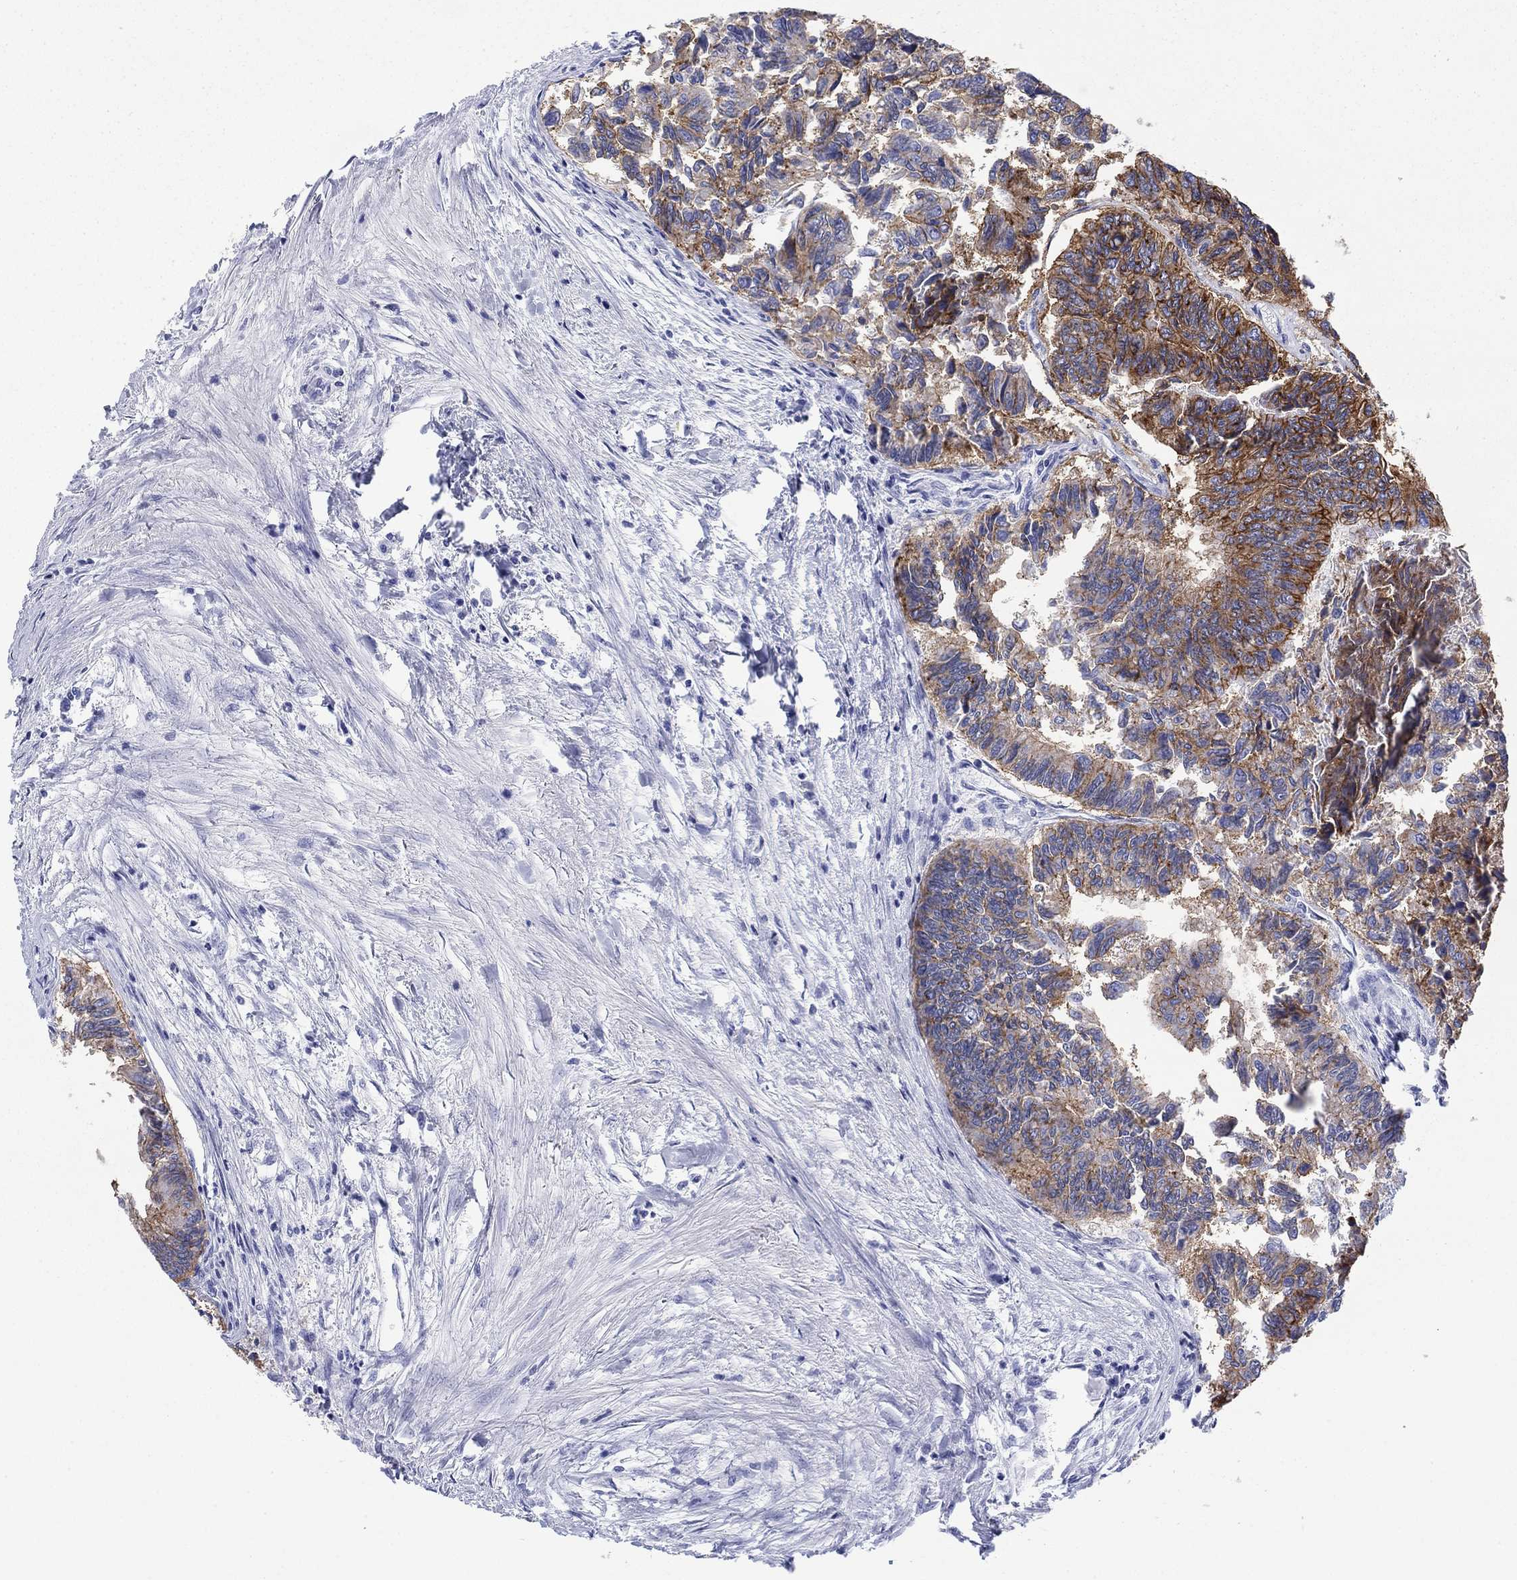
{"staining": {"intensity": "strong", "quantity": "<25%", "location": "cytoplasmic/membranous"}, "tissue": "colorectal cancer", "cell_type": "Tumor cells", "image_type": "cancer", "snomed": [{"axis": "morphology", "description": "Adenocarcinoma, NOS"}, {"axis": "topography", "description": "Colon"}], "caption": "Strong cytoplasmic/membranous protein staining is identified in approximately <25% of tumor cells in adenocarcinoma (colorectal).", "gene": "ATP1B1", "patient": {"sex": "female", "age": 65}}